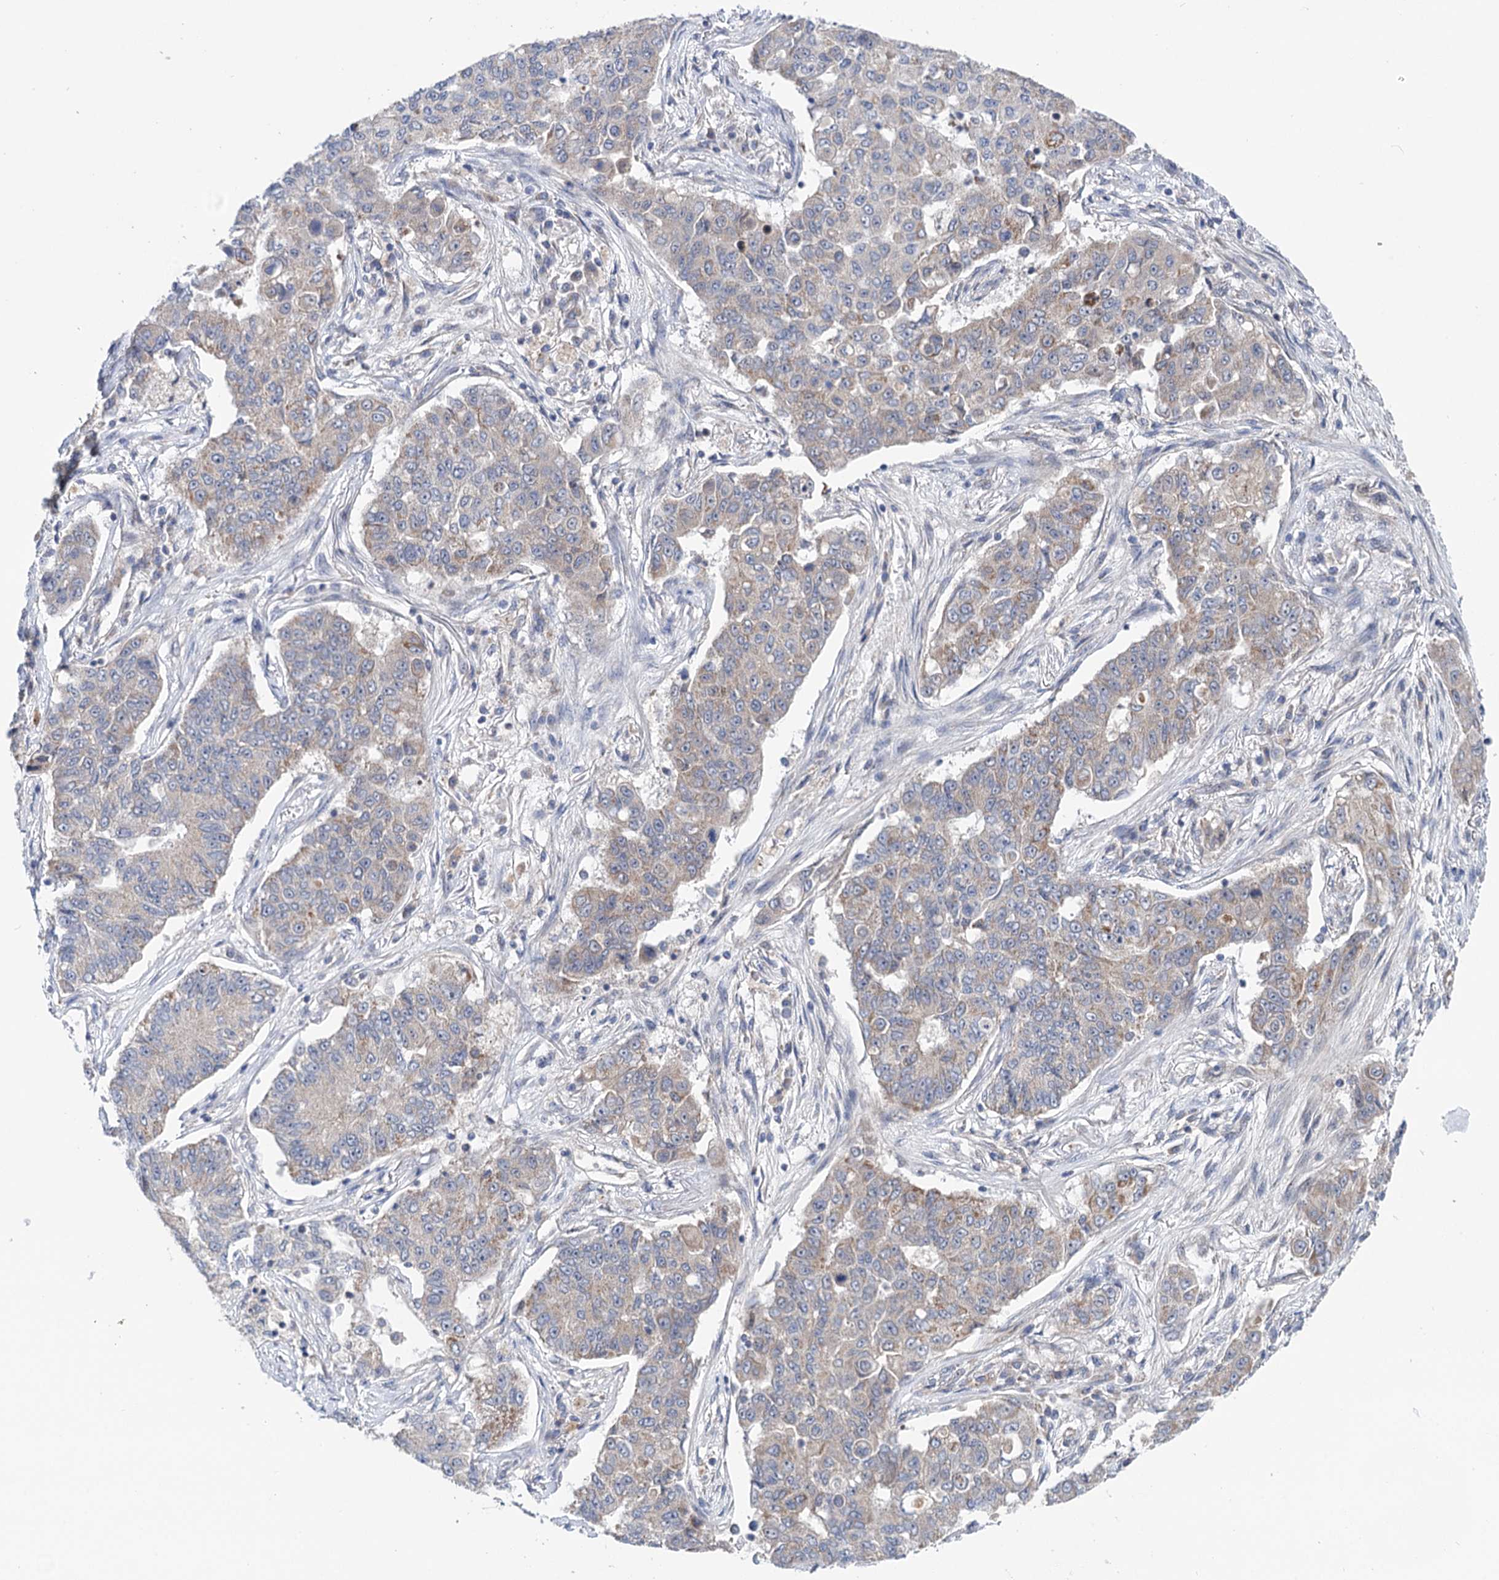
{"staining": {"intensity": "weak", "quantity": "<25%", "location": "cytoplasmic/membranous"}, "tissue": "lung cancer", "cell_type": "Tumor cells", "image_type": "cancer", "snomed": [{"axis": "morphology", "description": "Squamous cell carcinoma, NOS"}, {"axis": "topography", "description": "Lung"}], "caption": "Tumor cells show no significant staining in squamous cell carcinoma (lung).", "gene": "SUCLA2", "patient": {"sex": "male", "age": 74}}